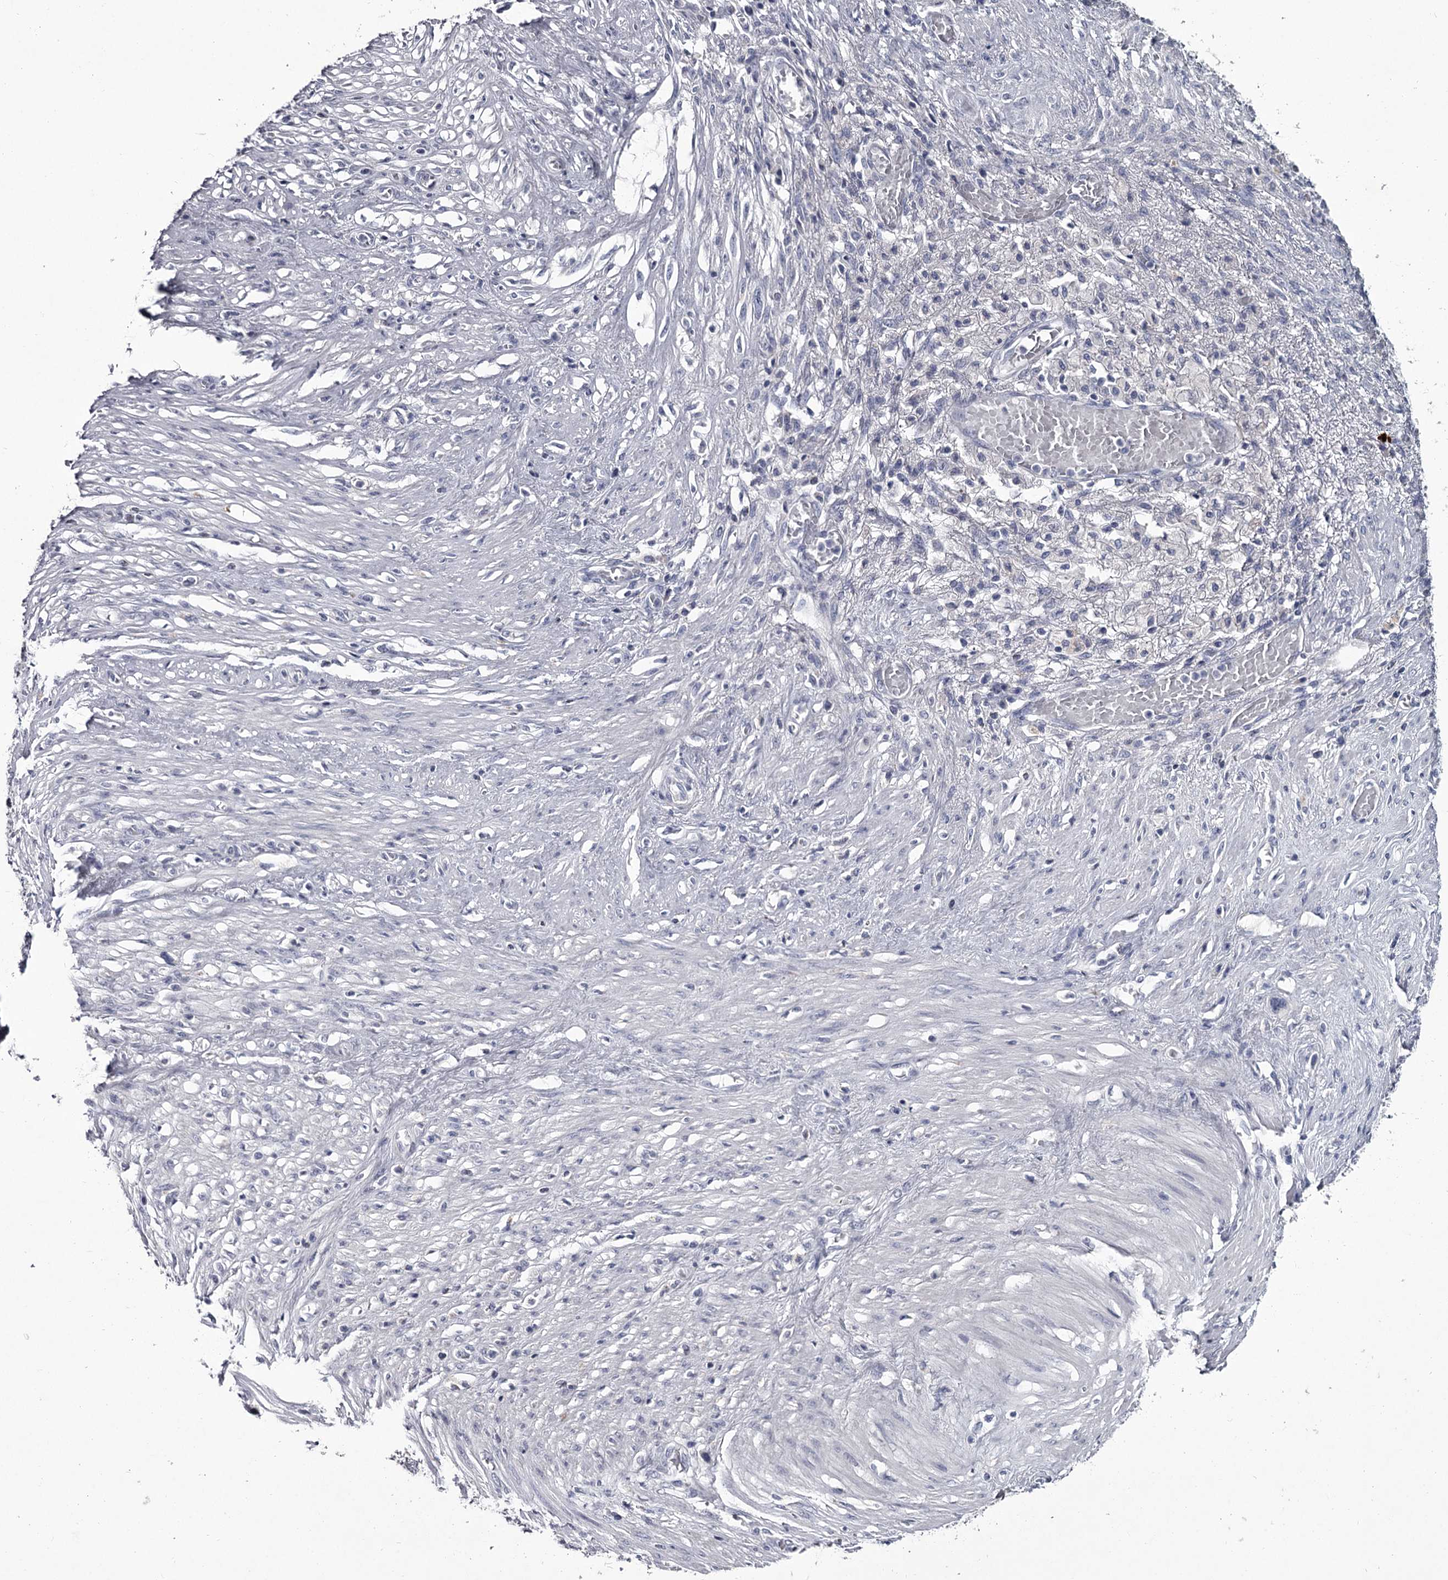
{"staining": {"intensity": "negative", "quantity": "none", "location": "none"}, "tissue": "stomach cancer", "cell_type": "Tumor cells", "image_type": "cancer", "snomed": [{"axis": "morphology", "description": "Adenocarcinoma, NOS"}, {"axis": "morphology", "description": "Adenocarcinoma, High grade"}, {"axis": "topography", "description": "Stomach, upper"}, {"axis": "topography", "description": "Stomach, lower"}], "caption": "Tumor cells show no significant protein positivity in stomach cancer. (DAB (3,3'-diaminobenzidine) immunohistochemistry (IHC) with hematoxylin counter stain).", "gene": "DAO", "patient": {"sex": "female", "age": 65}}